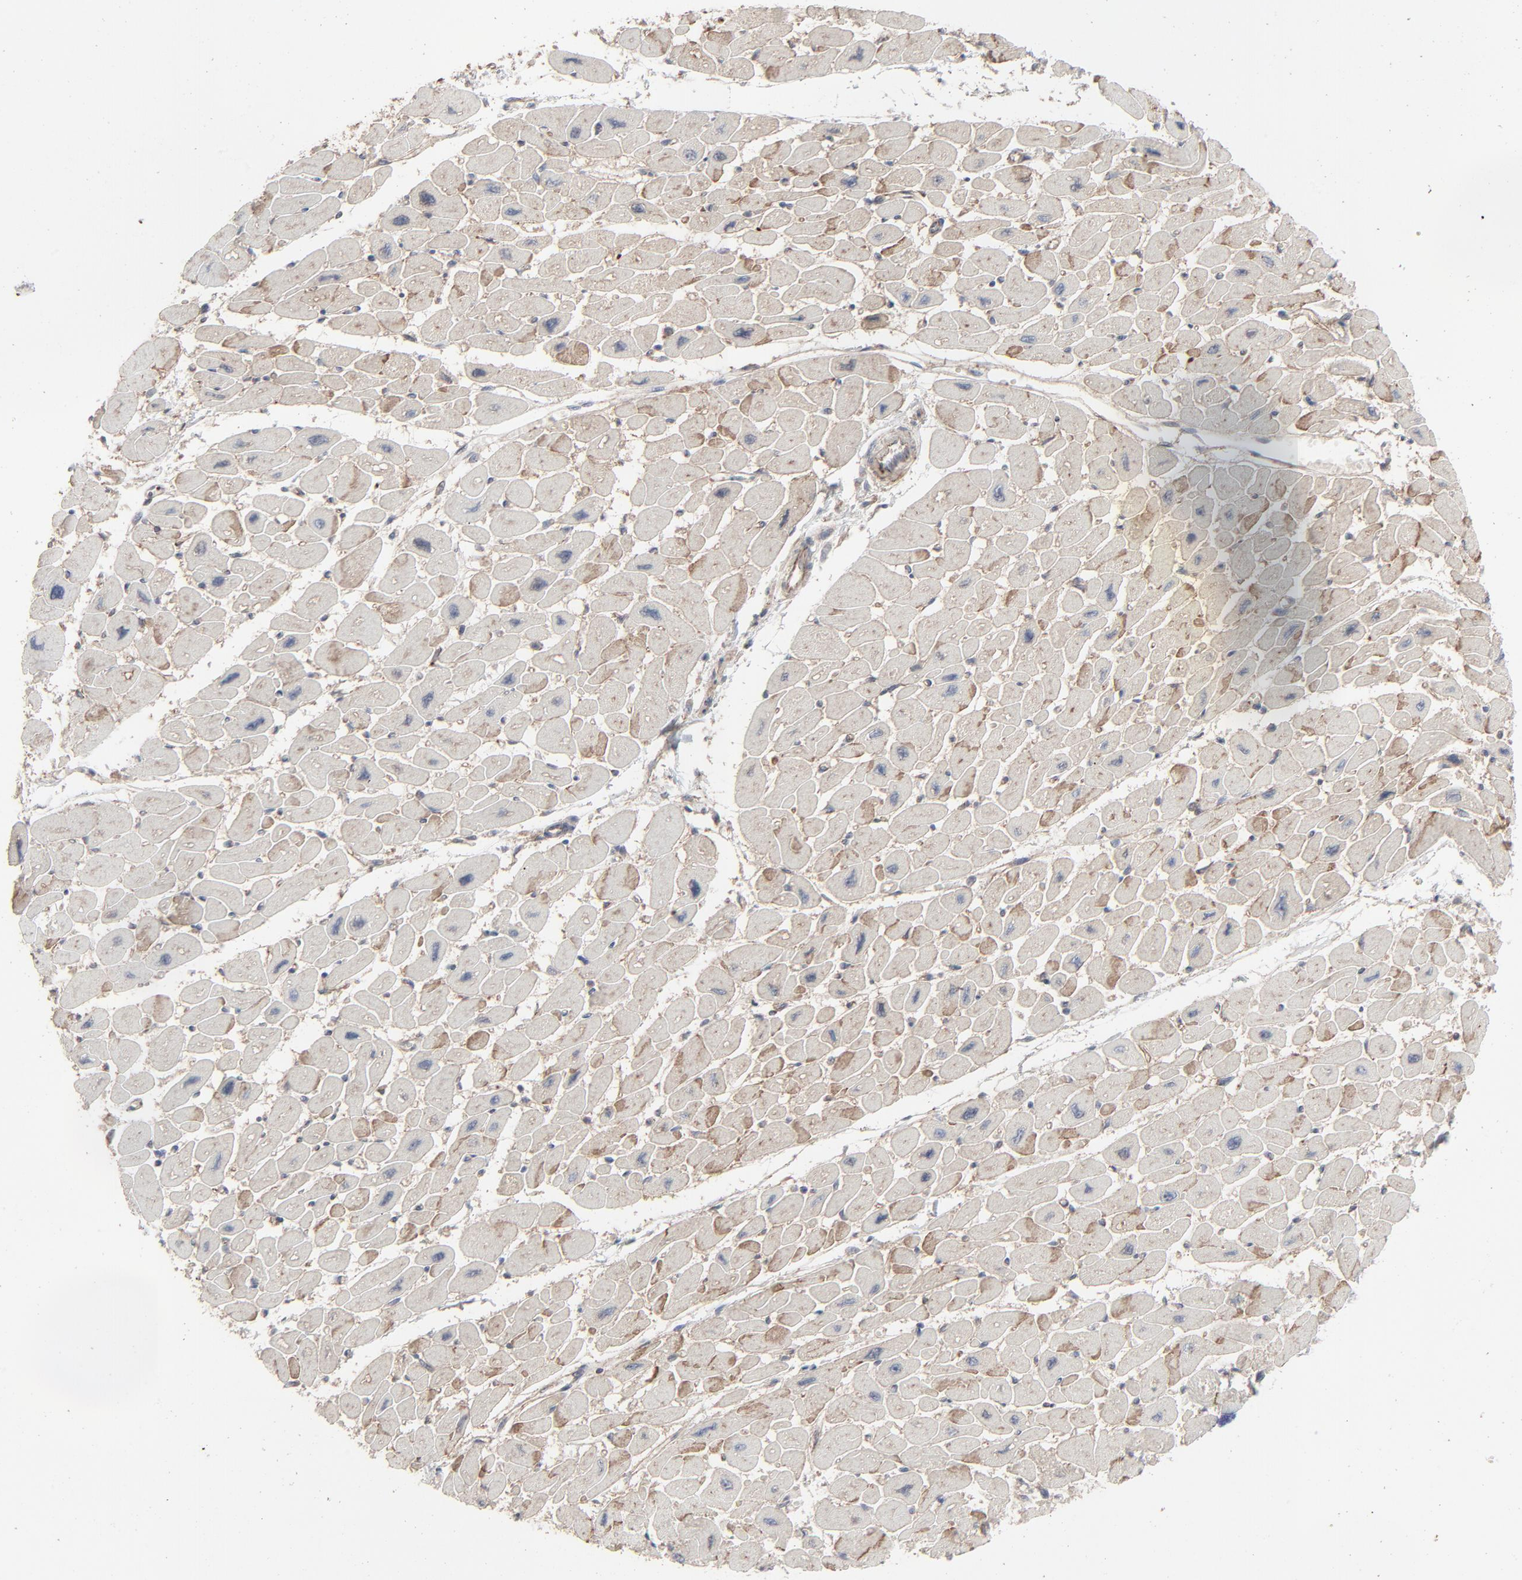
{"staining": {"intensity": "weak", "quantity": "25%-75%", "location": "cytoplasmic/membranous"}, "tissue": "heart muscle", "cell_type": "Cardiomyocytes", "image_type": "normal", "snomed": [{"axis": "morphology", "description": "Normal tissue, NOS"}, {"axis": "topography", "description": "Heart"}], "caption": "An immunohistochemistry (IHC) photomicrograph of normal tissue is shown. Protein staining in brown highlights weak cytoplasmic/membranous positivity in heart muscle within cardiomyocytes. (brown staining indicates protein expression, while blue staining denotes nuclei).", "gene": "JAM3", "patient": {"sex": "female", "age": 54}}